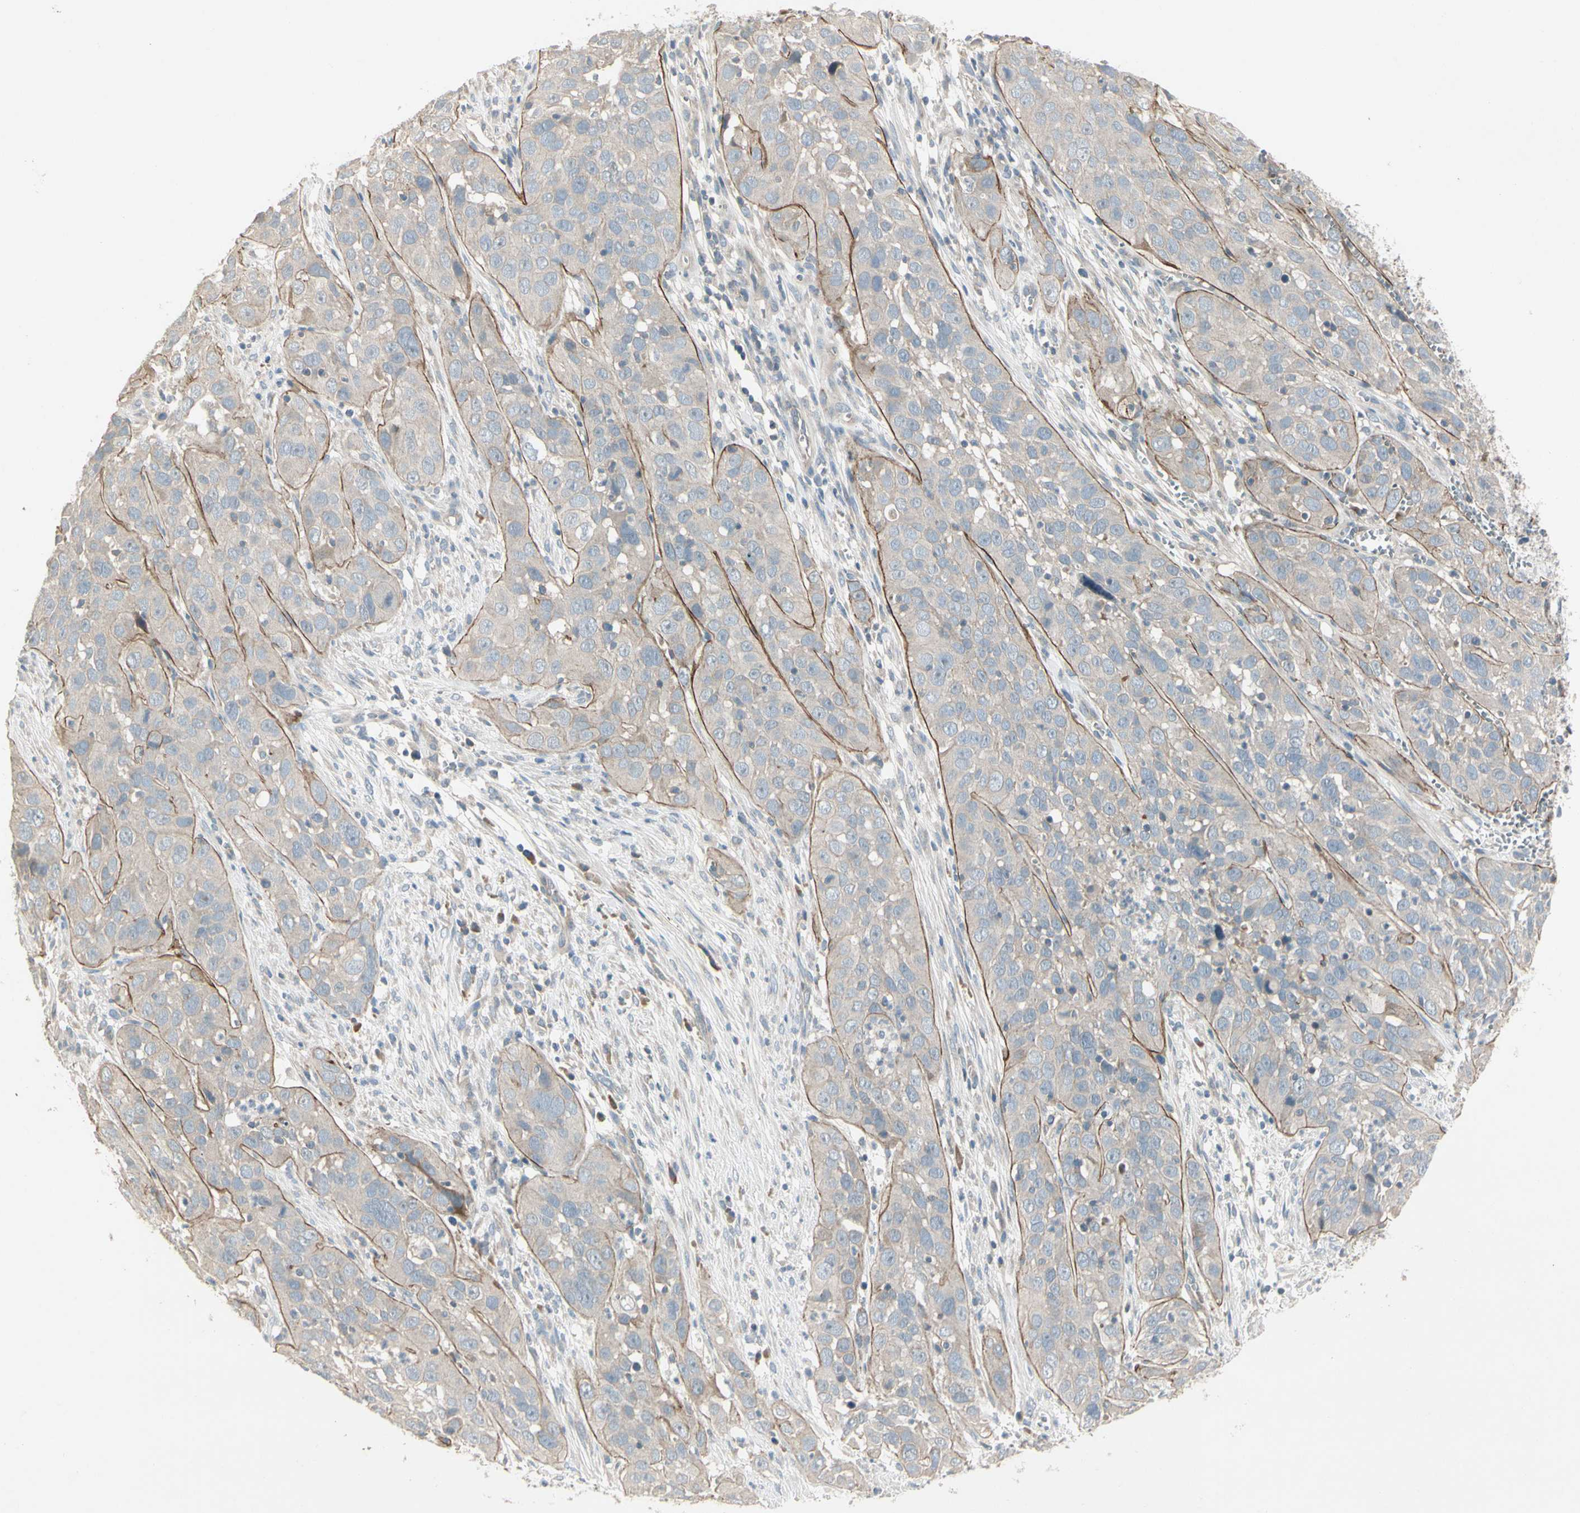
{"staining": {"intensity": "weak", "quantity": "25%-75%", "location": "cytoplasmic/membranous"}, "tissue": "cervical cancer", "cell_type": "Tumor cells", "image_type": "cancer", "snomed": [{"axis": "morphology", "description": "Squamous cell carcinoma, NOS"}, {"axis": "topography", "description": "Cervix"}], "caption": "Protein staining of cervical squamous cell carcinoma tissue displays weak cytoplasmic/membranous expression in about 25%-75% of tumor cells. (DAB = brown stain, brightfield microscopy at high magnification).", "gene": "PPP3CB", "patient": {"sex": "female", "age": 32}}